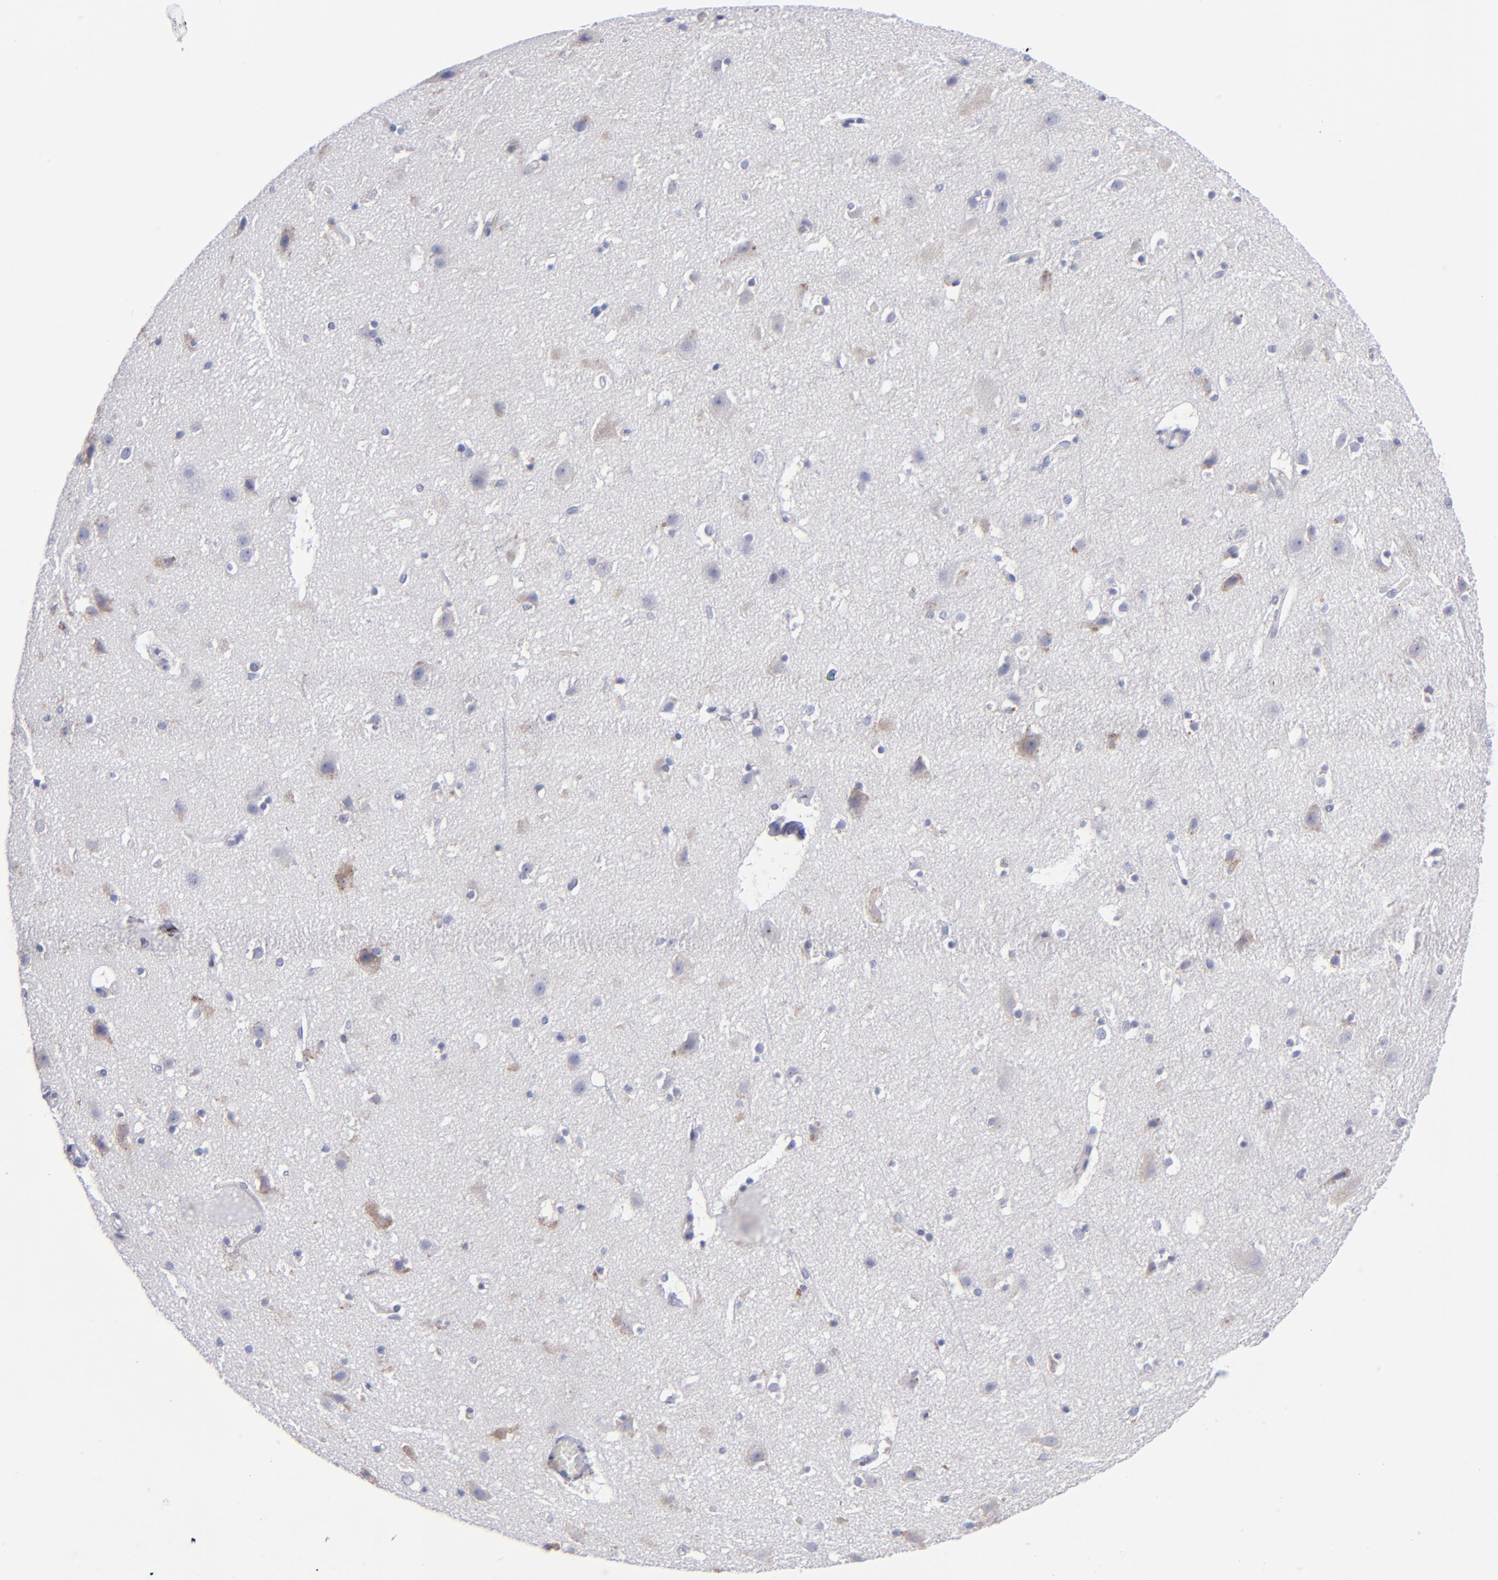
{"staining": {"intensity": "negative", "quantity": "none", "location": "none"}, "tissue": "cerebral cortex", "cell_type": "Endothelial cells", "image_type": "normal", "snomed": [{"axis": "morphology", "description": "Normal tissue, NOS"}, {"axis": "topography", "description": "Cerebral cortex"}], "caption": "Endothelial cells are negative for brown protein staining in benign cerebral cortex. (Immunohistochemistry, brightfield microscopy, high magnification).", "gene": "MFGE8", "patient": {"sex": "male", "age": 45}}